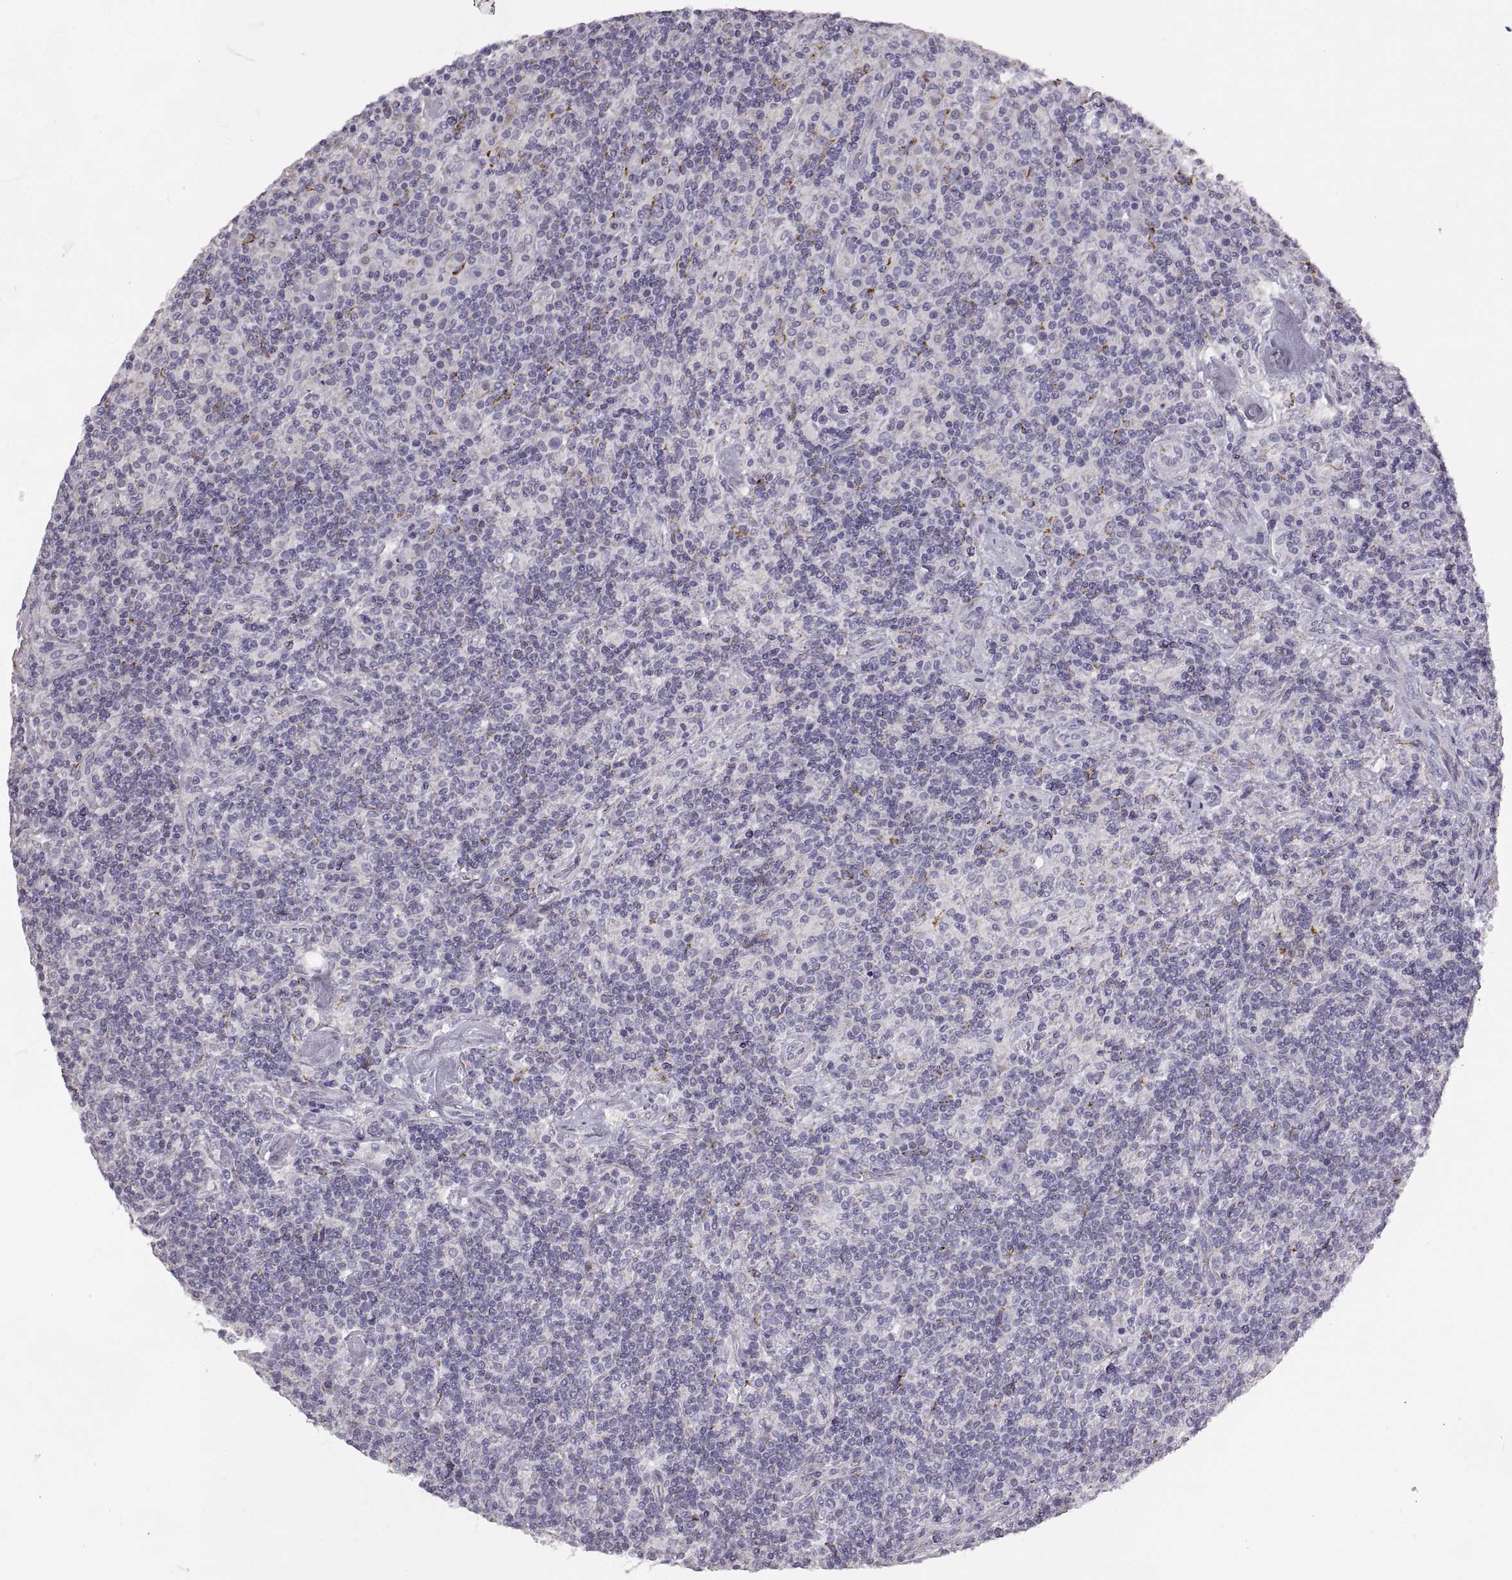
{"staining": {"intensity": "negative", "quantity": "none", "location": "none"}, "tissue": "lymphoma", "cell_type": "Tumor cells", "image_type": "cancer", "snomed": [{"axis": "morphology", "description": "Hodgkin's disease, NOS"}, {"axis": "topography", "description": "Lymph node"}], "caption": "Protein analysis of lymphoma demonstrates no significant expression in tumor cells. (Brightfield microscopy of DAB immunohistochemistry (IHC) at high magnification).", "gene": "RDH13", "patient": {"sex": "male", "age": 70}}